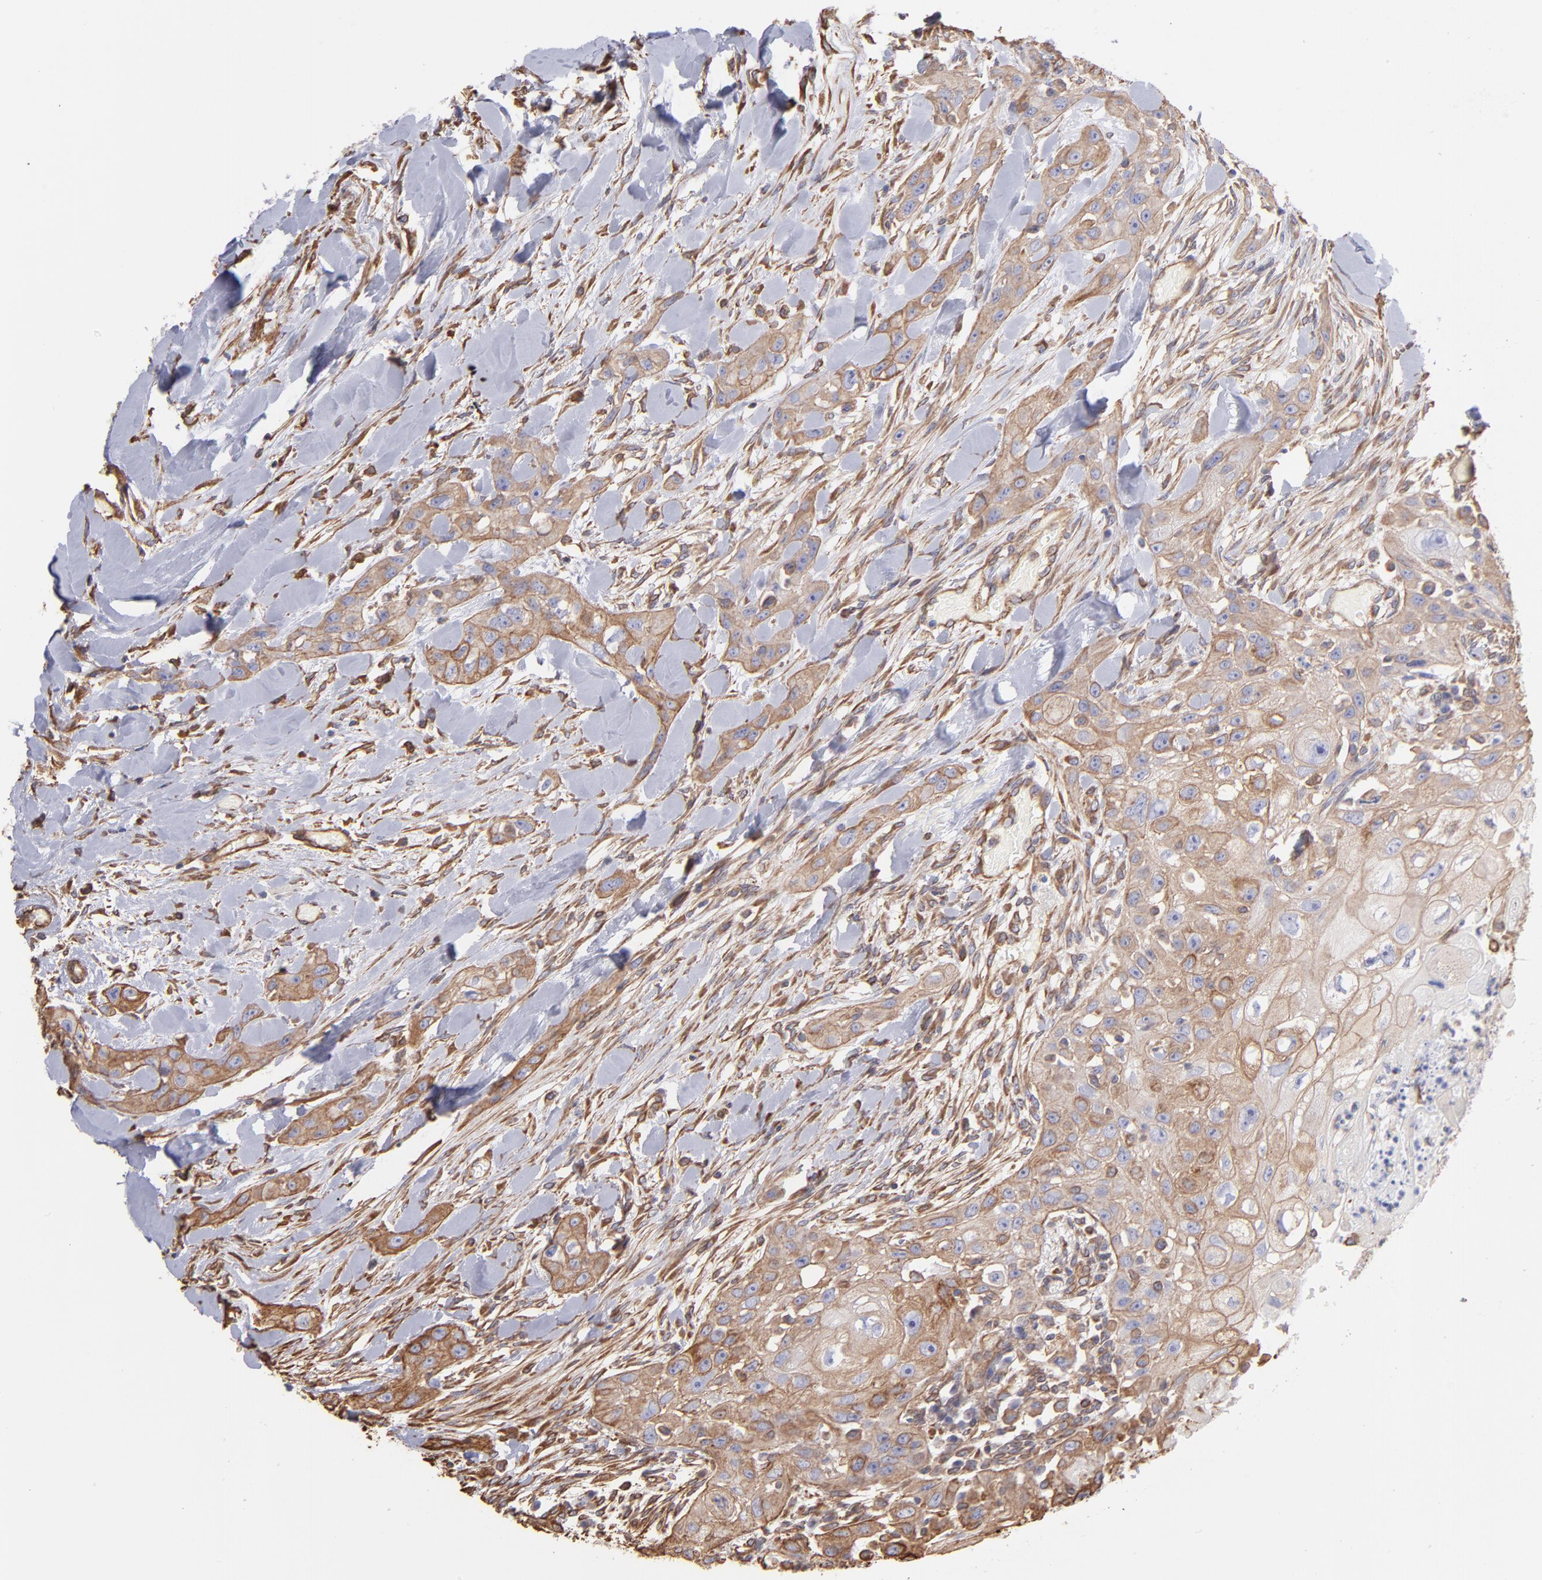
{"staining": {"intensity": "moderate", "quantity": ">75%", "location": "cytoplasmic/membranous"}, "tissue": "head and neck cancer", "cell_type": "Tumor cells", "image_type": "cancer", "snomed": [{"axis": "morphology", "description": "Neoplasm, malignant, NOS"}, {"axis": "topography", "description": "Salivary gland"}, {"axis": "topography", "description": "Head-Neck"}], "caption": "A photomicrograph of human head and neck cancer stained for a protein reveals moderate cytoplasmic/membranous brown staining in tumor cells.", "gene": "PLEC", "patient": {"sex": "male", "age": 43}}